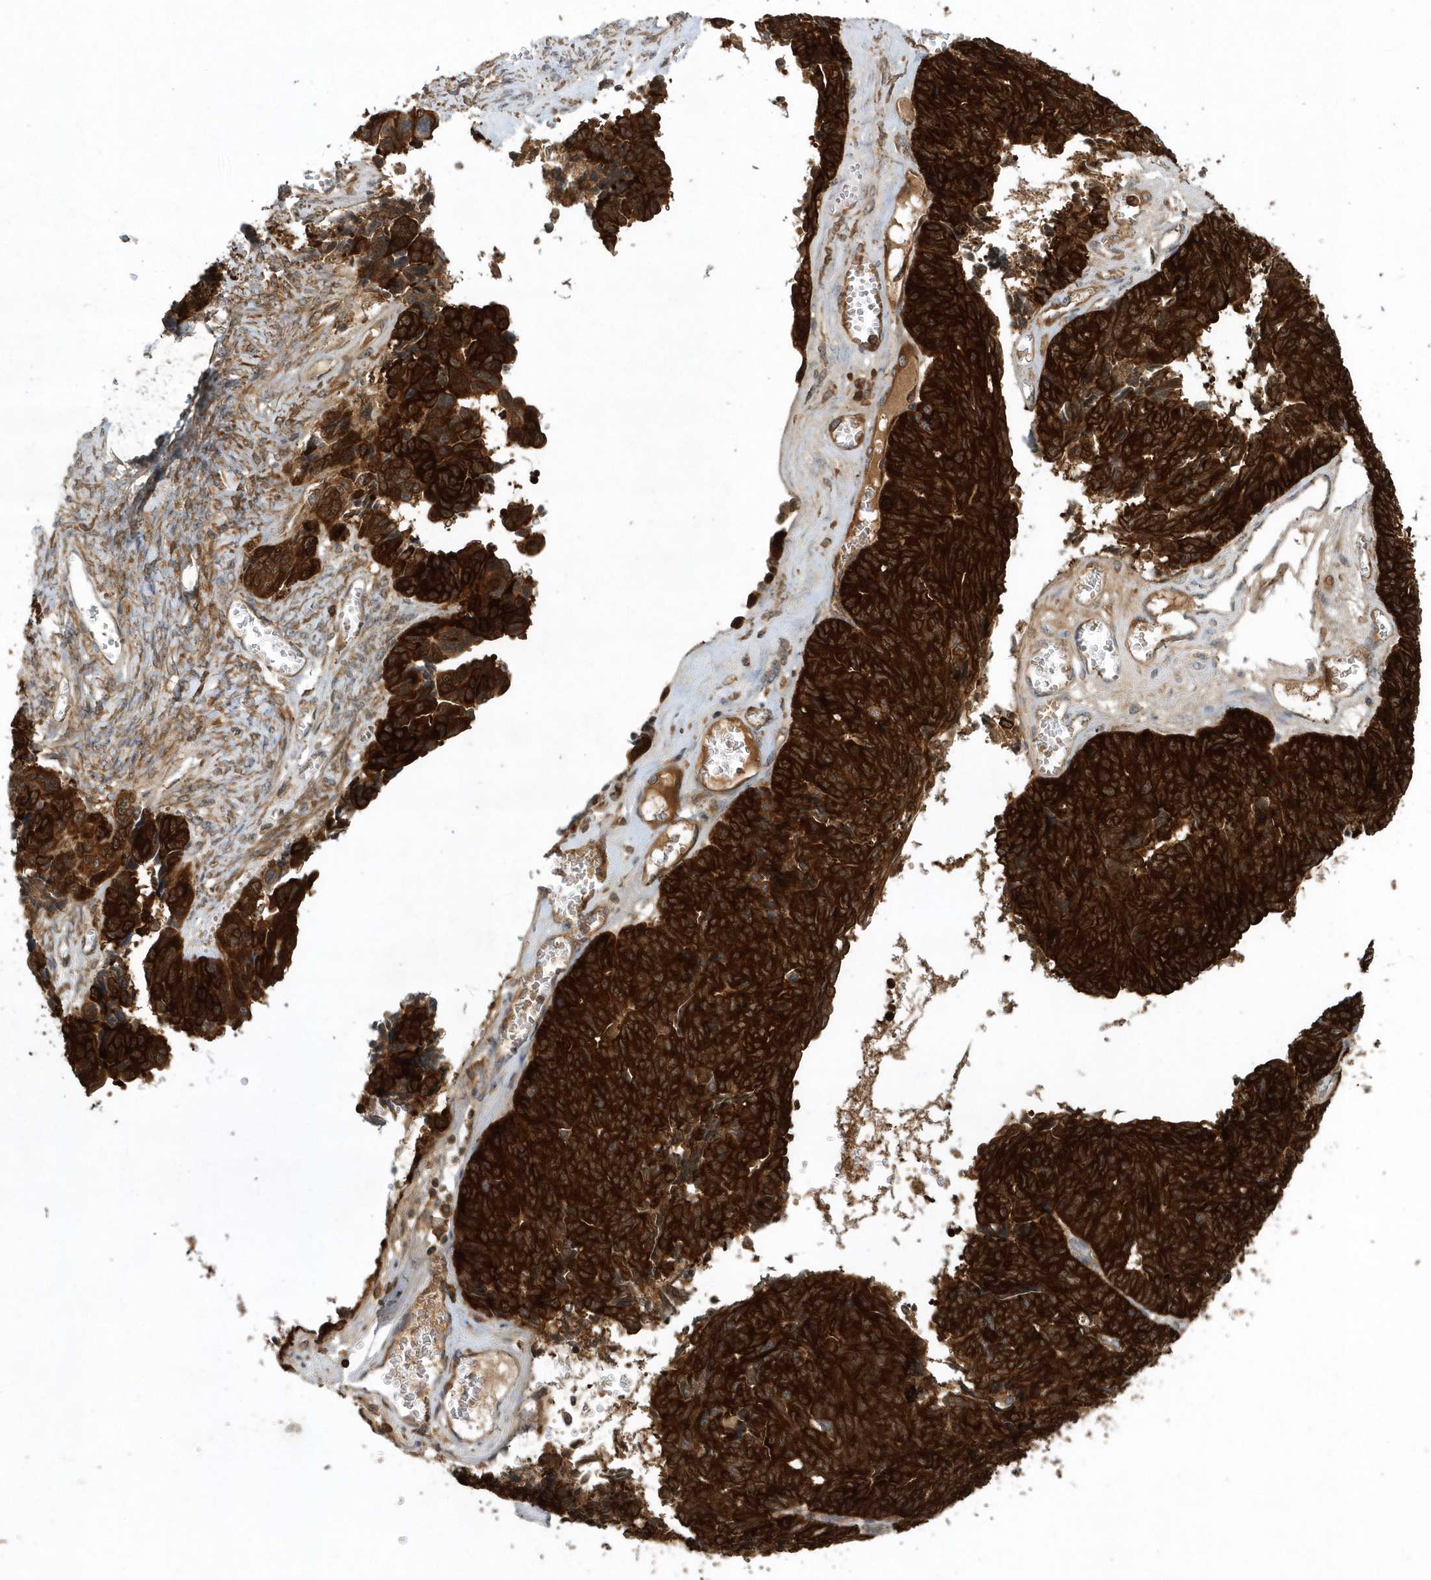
{"staining": {"intensity": "strong", "quantity": ">75%", "location": "cytoplasmic/membranous"}, "tissue": "ovarian cancer", "cell_type": "Tumor cells", "image_type": "cancer", "snomed": [{"axis": "morphology", "description": "Cystadenocarcinoma, serous, NOS"}, {"axis": "topography", "description": "Ovary"}], "caption": "Human ovarian serous cystadenocarcinoma stained for a protein (brown) demonstrates strong cytoplasmic/membranous positive positivity in approximately >75% of tumor cells.", "gene": "PAICS", "patient": {"sex": "female", "age": 79}}